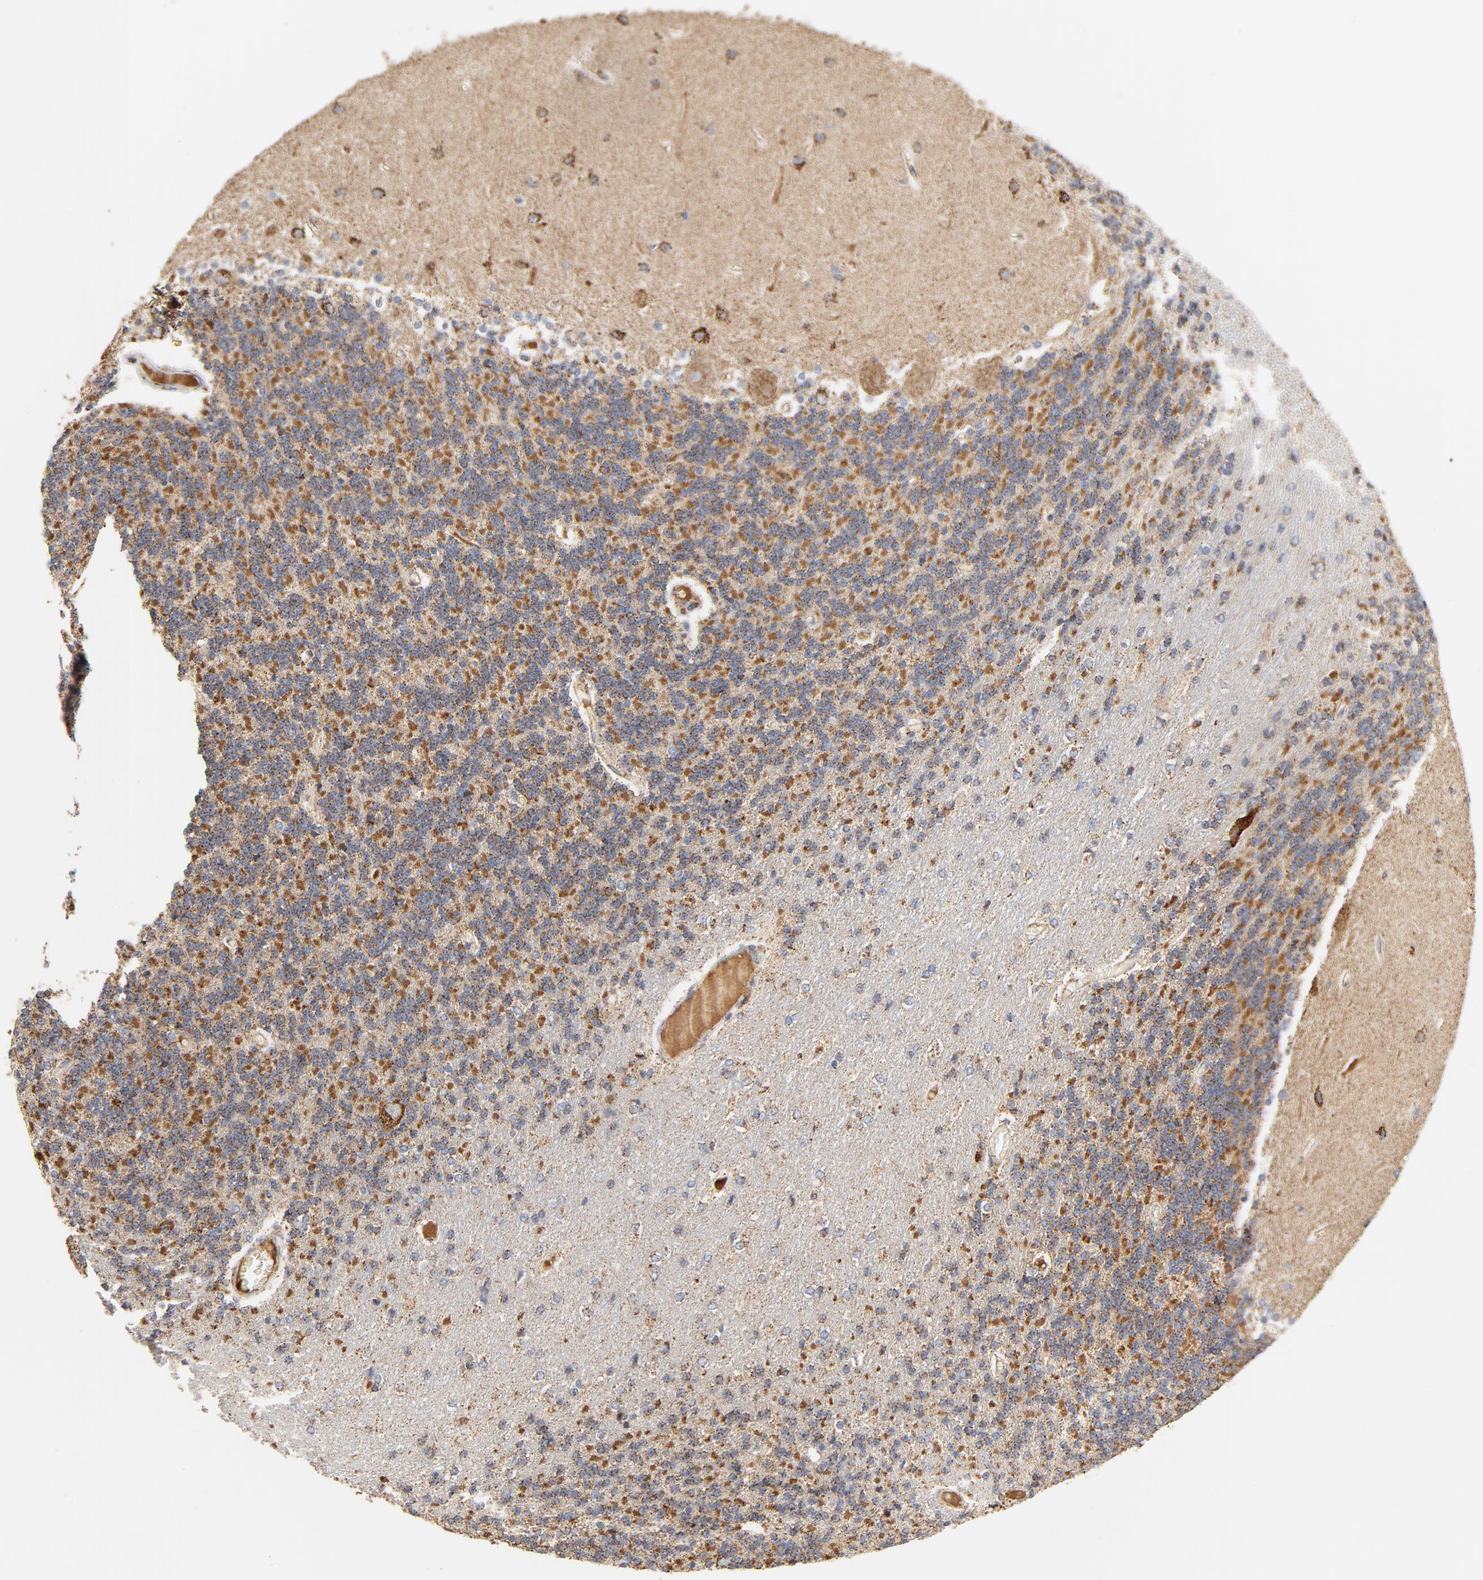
{"staining": {"intensity": "moderate", "quantity": ">75%", "location": "cytoplasmic/membranous"}, "tissue": "cerebellum", "cell_type": "Cells in granular layer", "image_type": "normal", "snomed": [{"axis": "morphology", "description": "Normal tissue, NOS"}, {"axis": "topography", "description": "Cerebellum"}], "caption": "High-power microscopy captured an immunohistochemistry (IHC) image of benign cerebellum, revealing moderate cytoplasmic/membranous positivity in approximately >75% of cells in granular layer. (DAB IHC with brightfield microscopy, high magnification).", "gene": "PCNX4", "patient": {"sex": "female", "age": 54}}